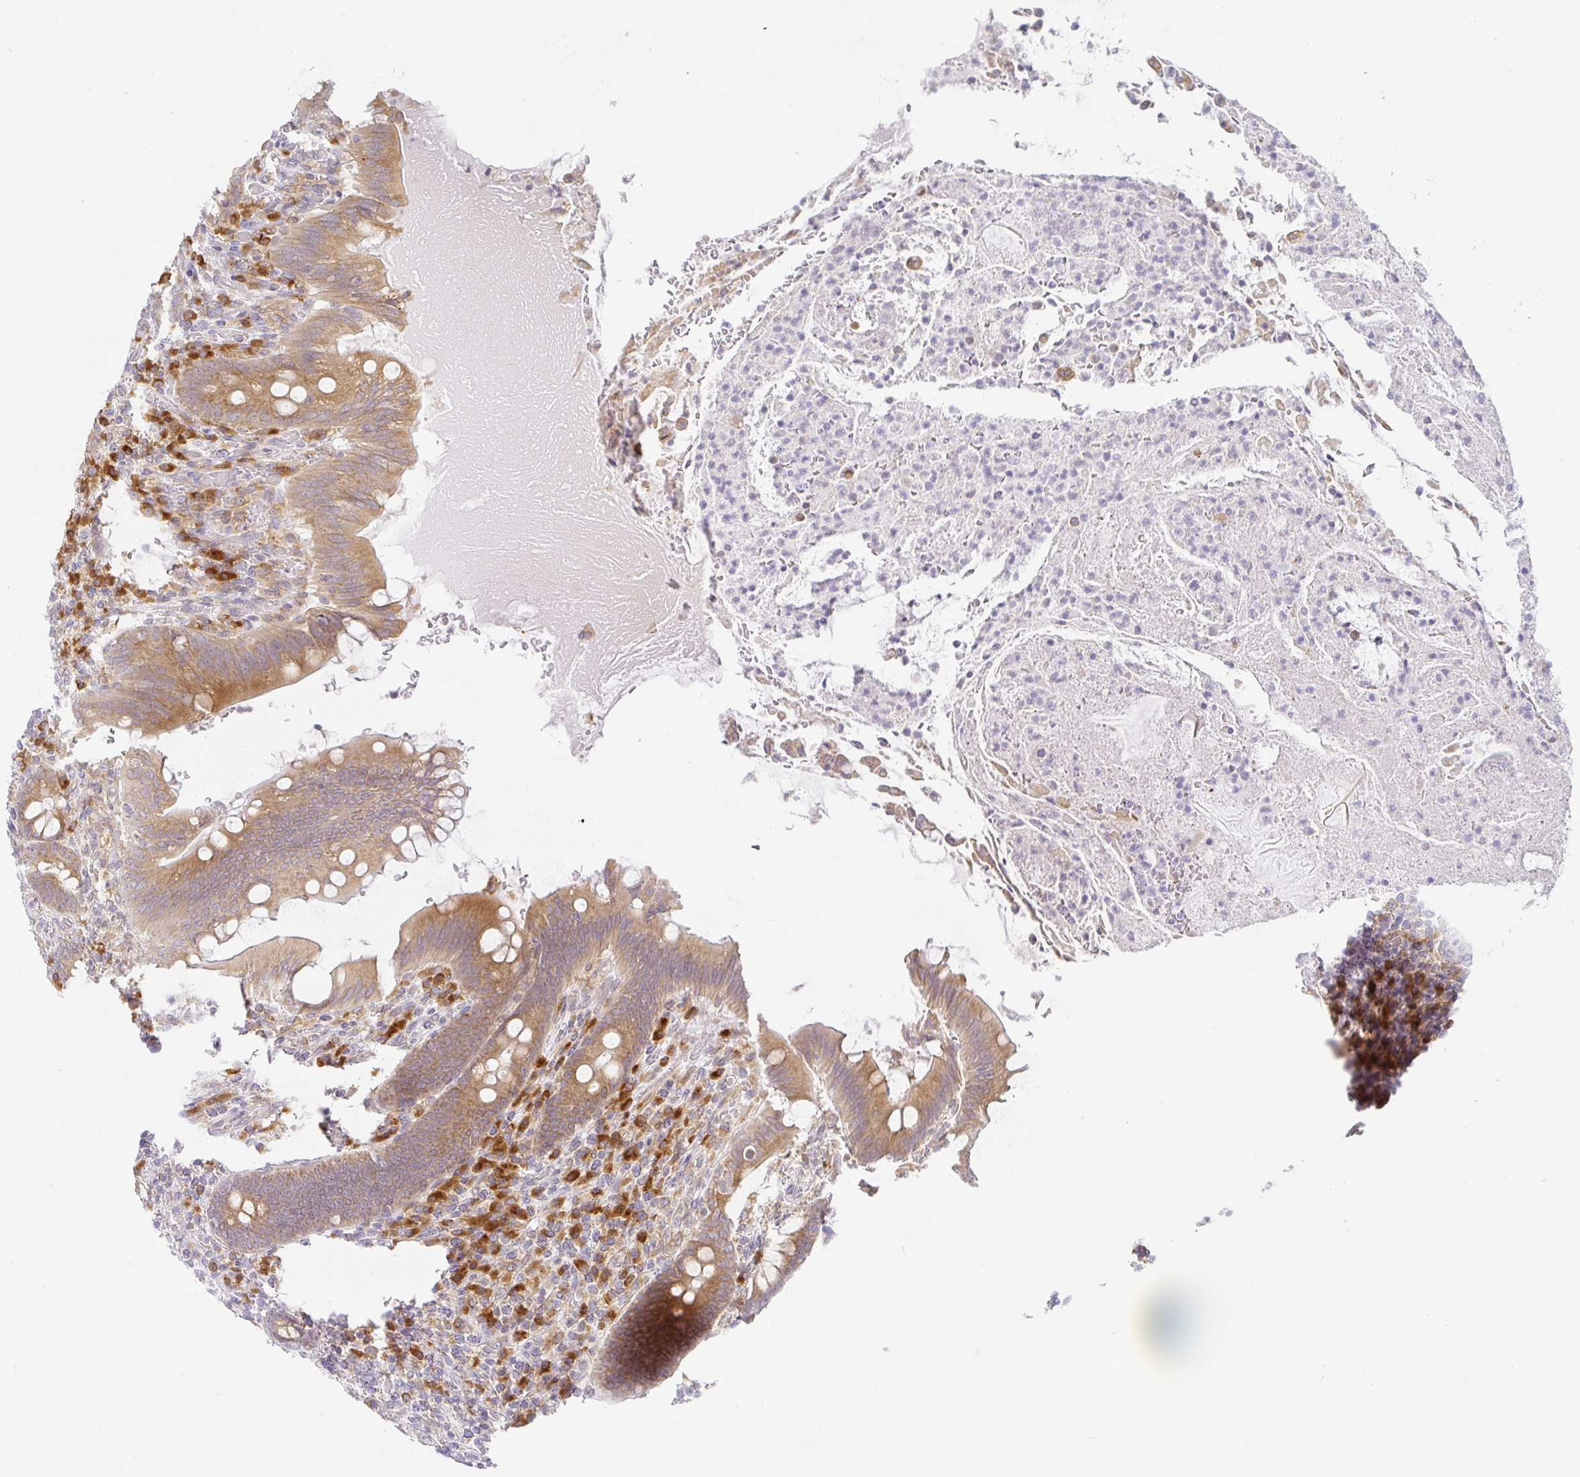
{"staining": {"intensity": "moderate", "quantity": ">75%", "location": "cytoplasmic/membranous"}, "tissue": "appendix", "cell_type": "Glandular cells", "image_type": "normal", "snomed": [{"axis": "morphology", "description": "Normal tissue, NOS"}, {"axis": "topography", "description": "Appendix"}], "caption": "Glandular cells display medium levels of moderate cytoplasmic/membranous staining in approximately >75% of cells in benign appendix. (DAB = brown stain, brightfield microscopy at high magnification).", "gene": "DERL2", "patient": {"sex": "female", "age": 43}}